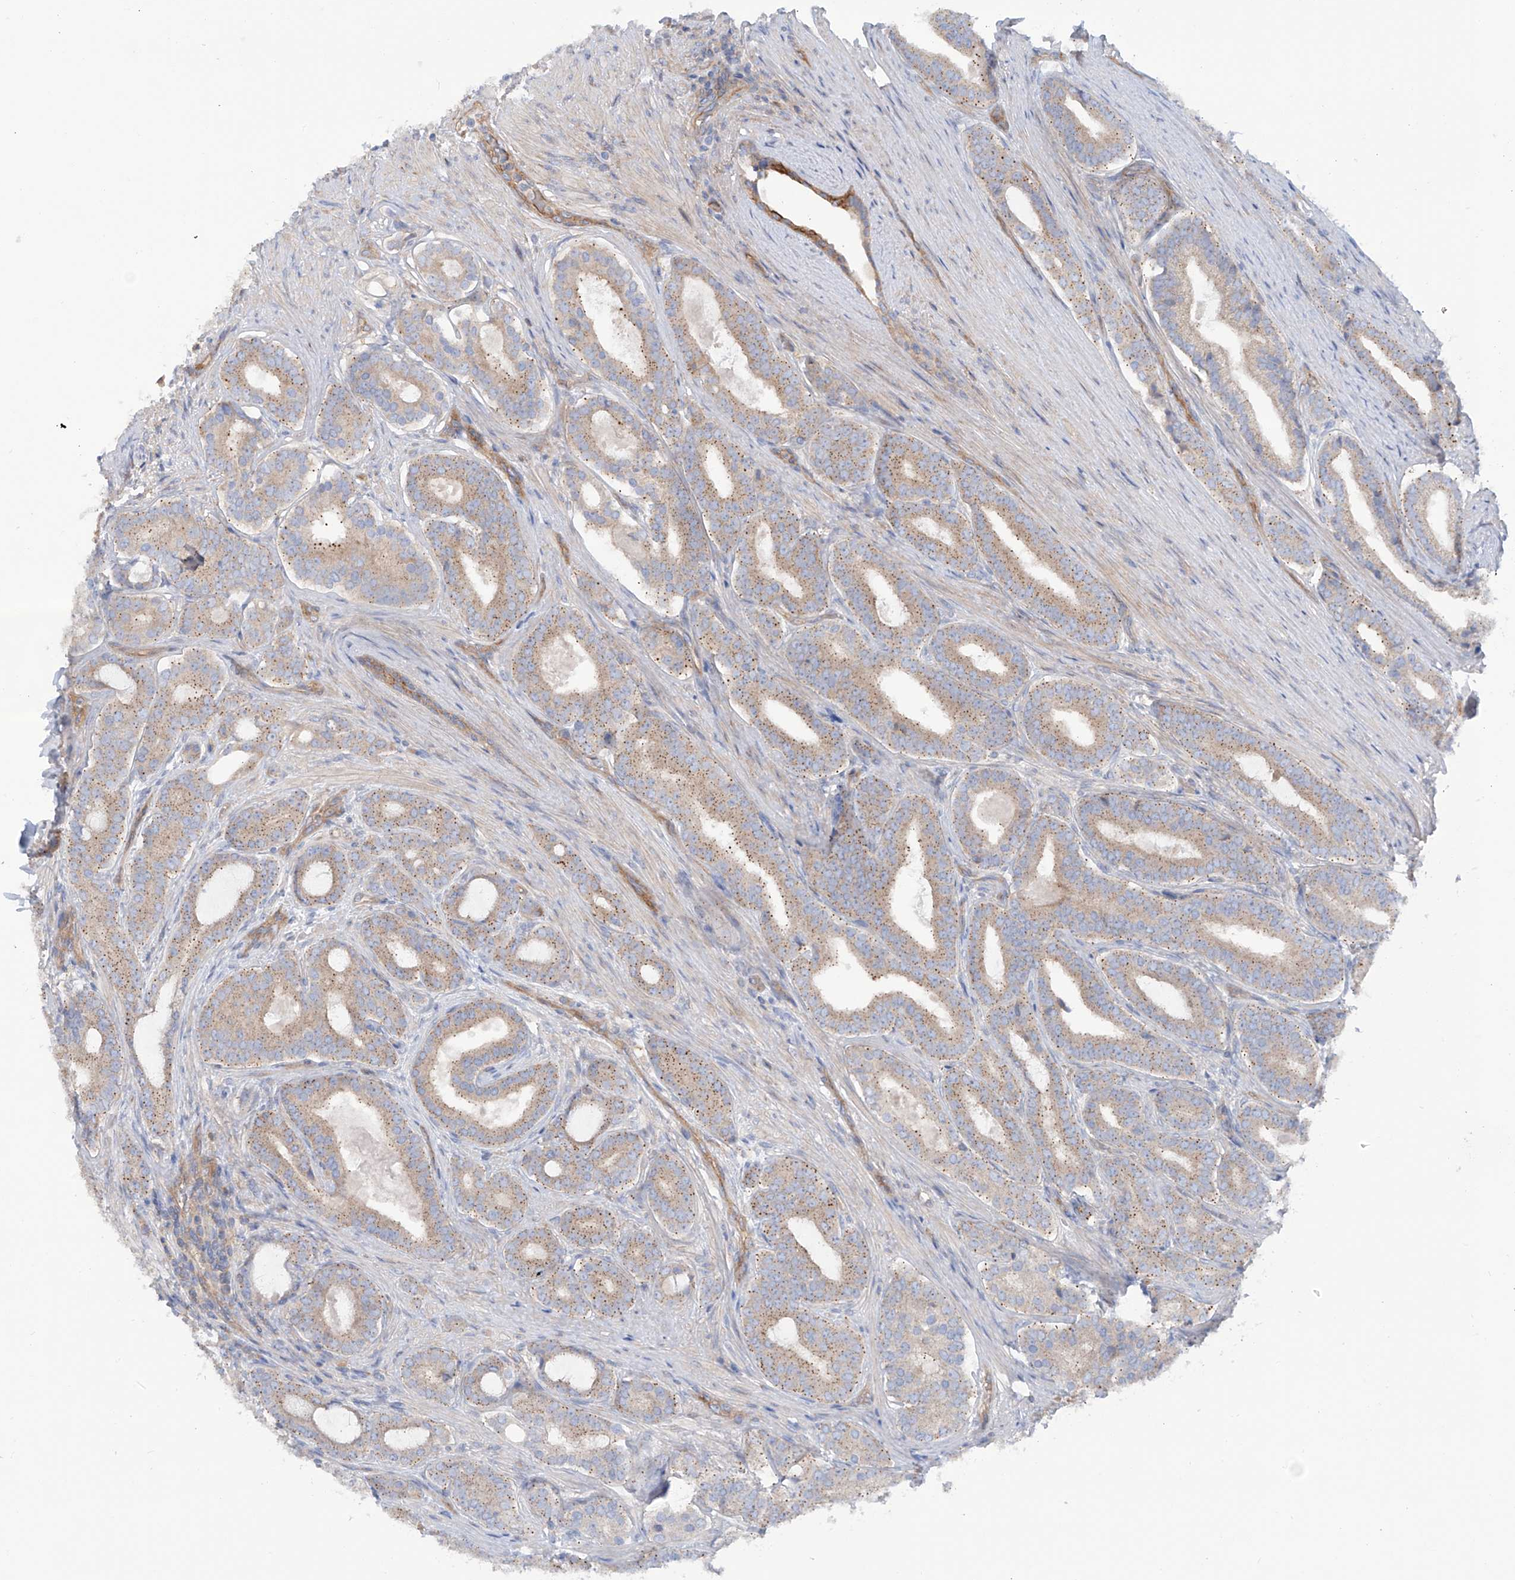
{"staining": {"intensity": "weak", "quantity": ">75%", "location": "cytoplasmic/membranous"}, "tissue": "prostate cancer", "cell_type": "Tumor cells", "image_type": "cancer", "snomed": [{"axis": "morphology", "description": "Adenocarcinoma, High grade"}, {"axis": "topography", "description": "Prostate"}], "caption": "Protein staining of prostate high-grade adenocarcinoma tissue reveals weak cytoplasmic/membranous positivity in approximately >75% of tumor cells. (Brightfield microscopy of DAB IHC at high magnification).", "gene": "TMEM209", "patient": {"sex": "male", "age": 60}}